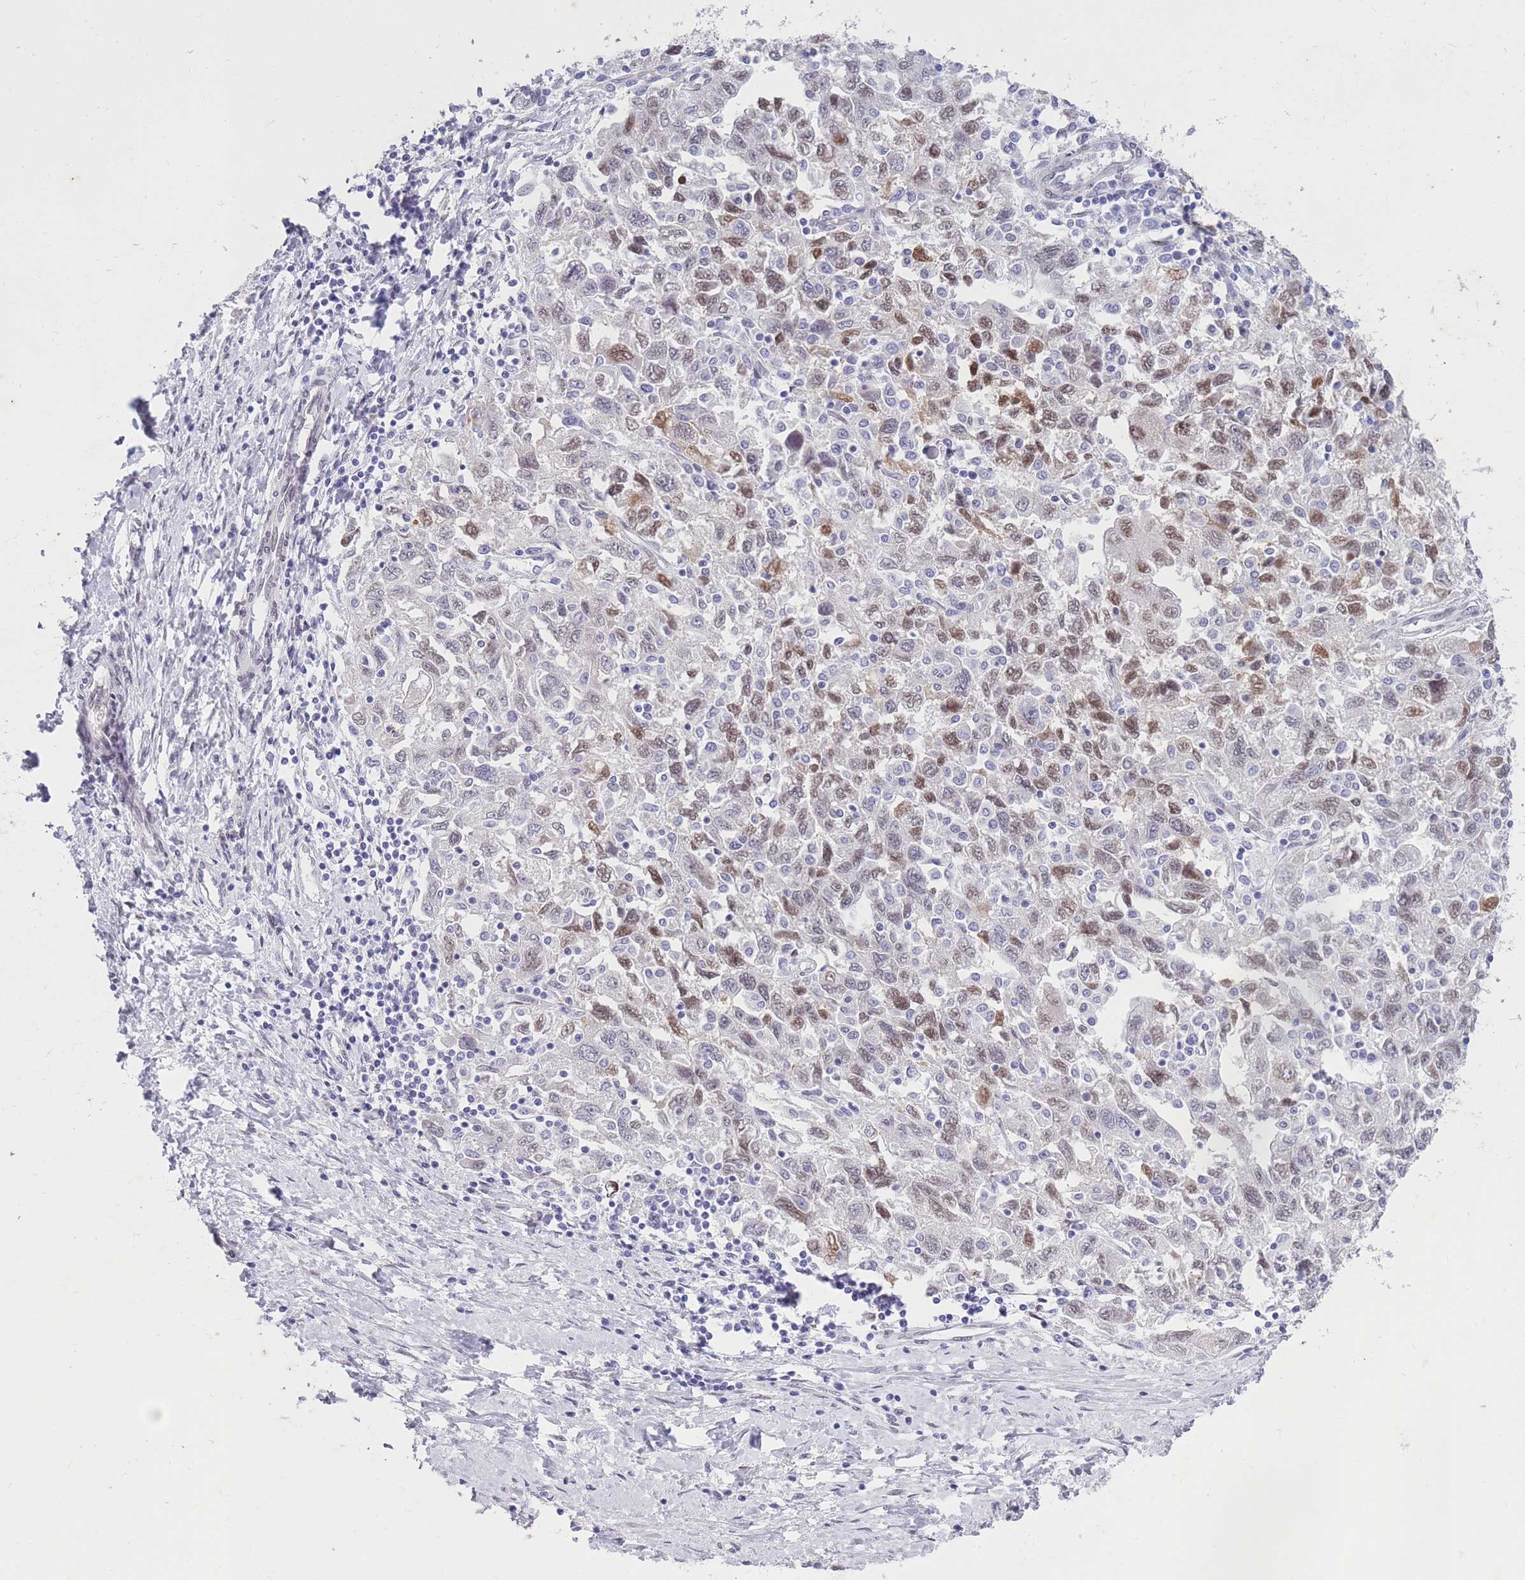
{"staining": {"intensity": "moderate", "quantity": "25%-75%", "location": "nuclear"}, "tissue": "ovarian cancer", "cell_type": "Tumor cells", "image_type": "cancer", "snomed": [{"axis": "morphology", "description": "Carcinoma, NOS"}, {"axis": "morphology", "description": "Cystadenocarcinoma, serous, NOS"}, {"axis": "topography", "description": "Ovary"}], "caption": "Immunohistochemical staining of human ovarian cancer (serous cystadenocarcinoma) reveals medium levels of moderate nuclear protein positivity in approximately 25%-75% of tumor cells.", "gene": "HOOK2", "patient": {"sex": "female", "age": 69}}